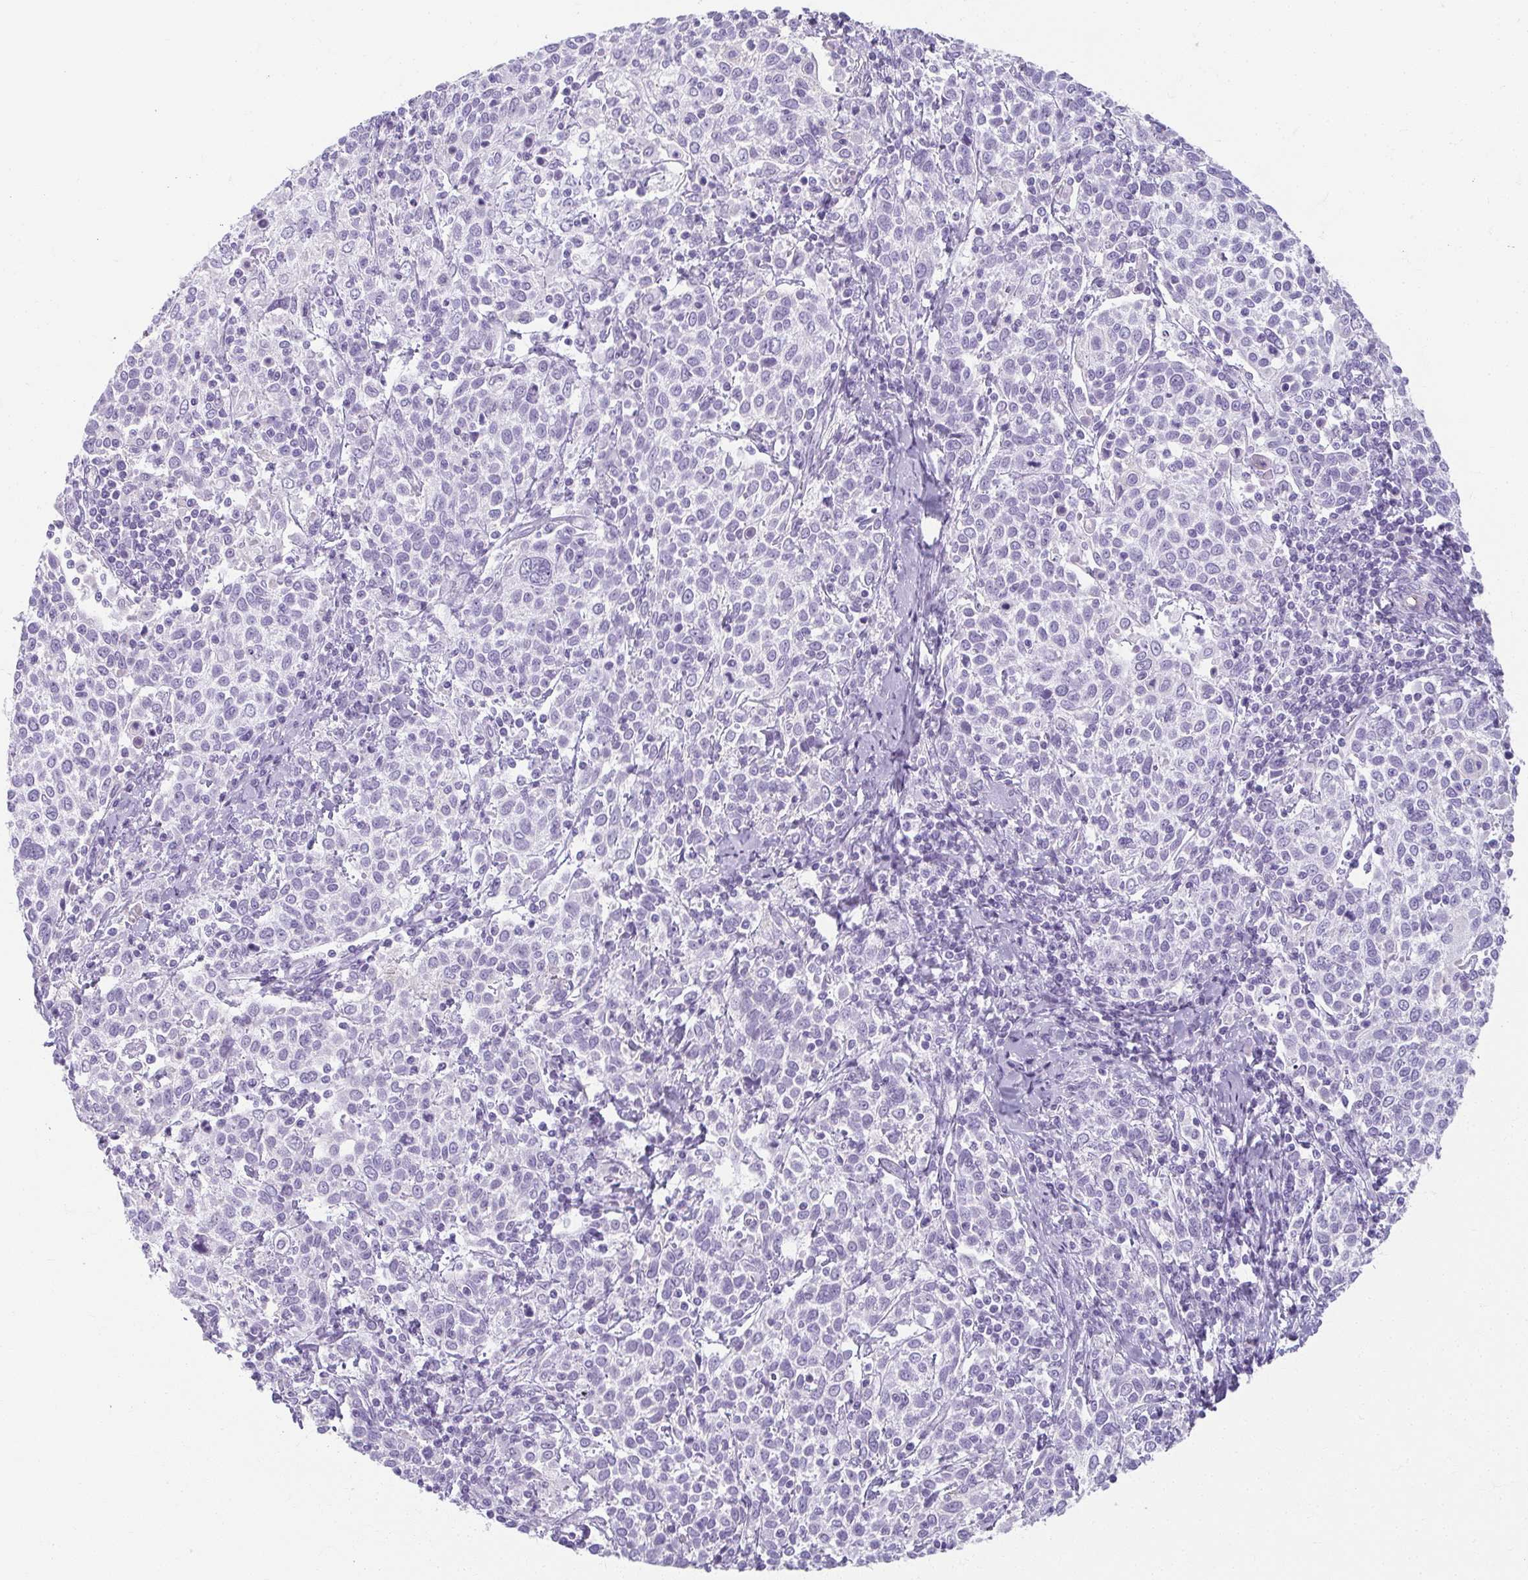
{"staining": {"intensity": "negative", "quantity": "none", "location": "none"}, "tissue": "cervical cancer", "cell_type": "Tumor cells", "image_type": "cancer", "snomed": [{"axis": "morphology", "description": "Squamous cell carcinoma, NOS"}, {"axis": "topography", "description": "Cervix"}], "caption": "DAB immunohistochemical staining of cervical squamous cell carcinoma displays no significant staining in tumor cells.", "gene": "MOBP", "patient": {"sex": "female", "age": 61}}